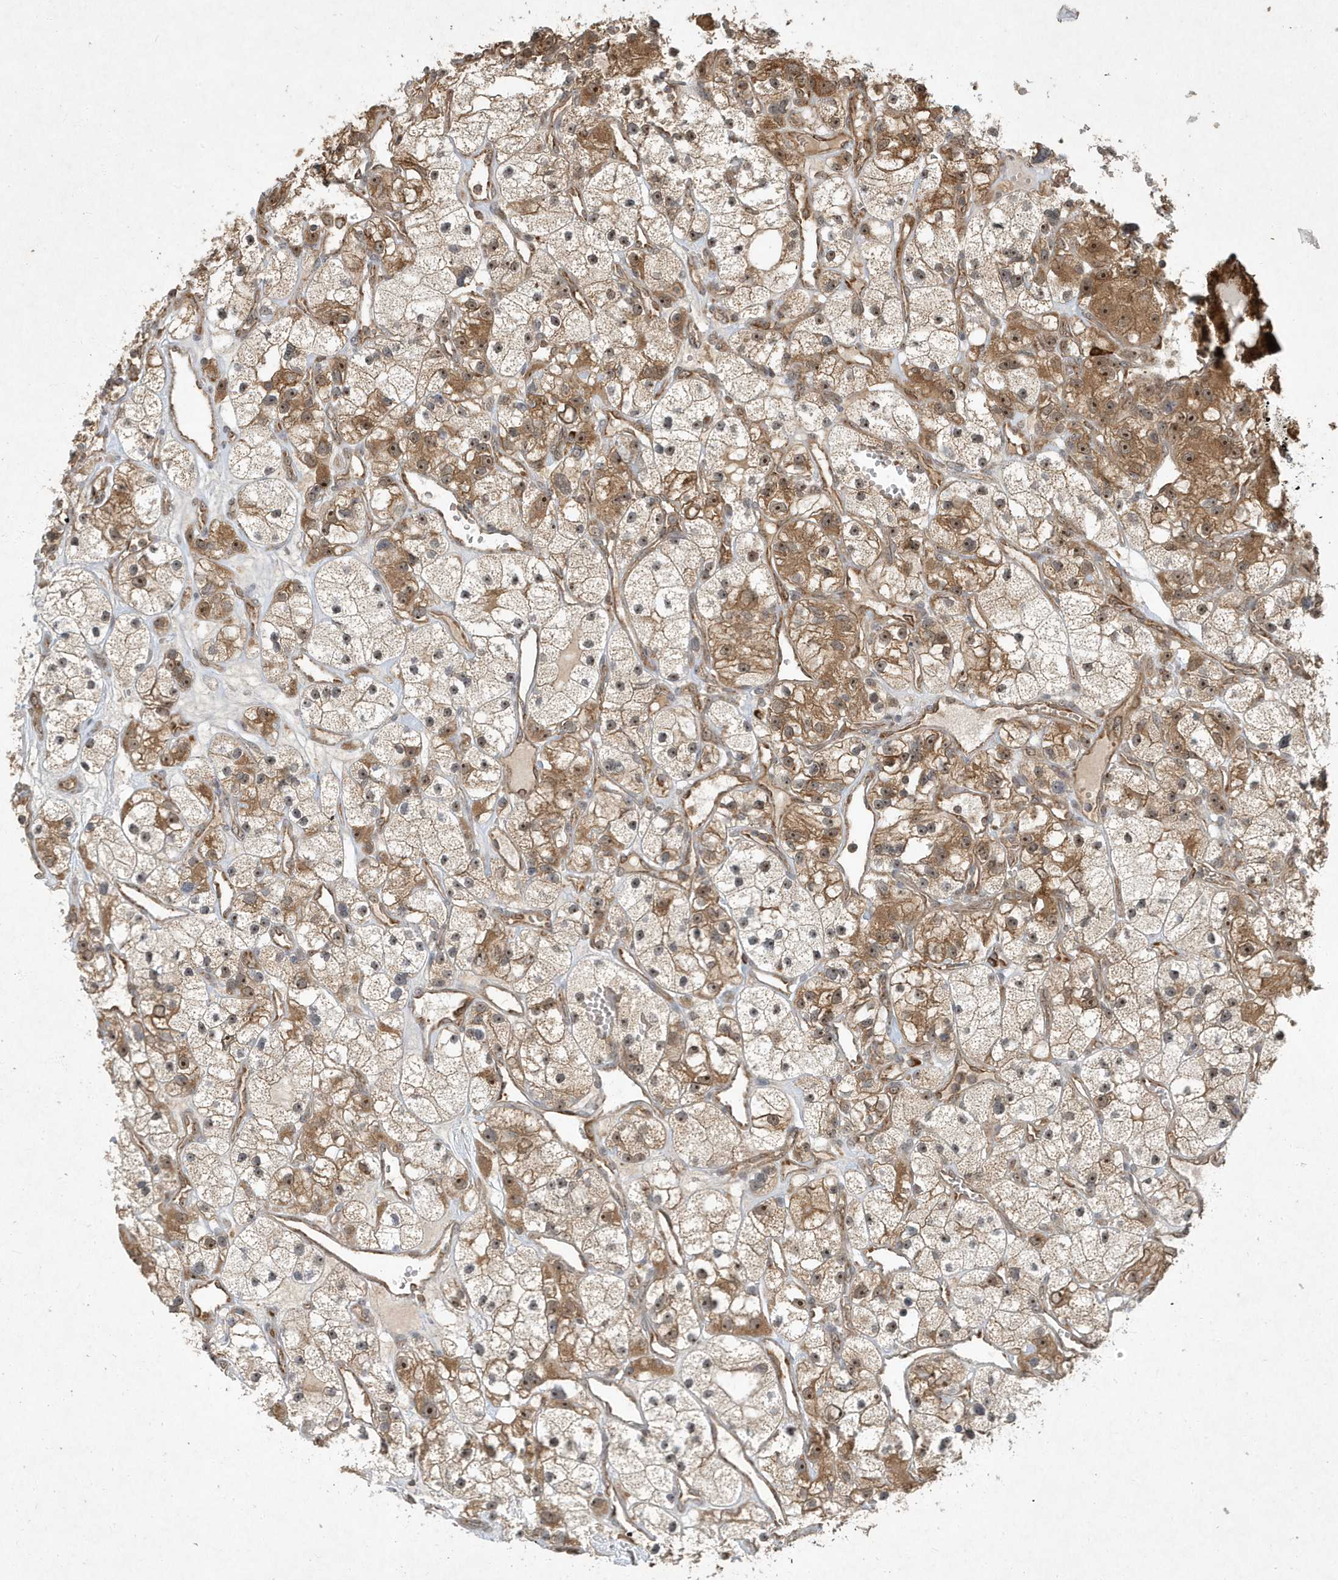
{"staining": {"intensity": "moderate", "quantity": ">75%", "location": "cytoplasmic/membranous,nuclear"}, "tissue": "renal cancer", "cell_type": "Tumor cells", "image_type": "cancer", "snomed": [{"axis": "morphology", "description": "Adenocarcinoma, NOS"}, {"axis": "topography", "description": "Kidney"}], "caption": "The histopathology image reveals staining of renal cancer (adenocarcinoma), revealing moderate cytoplasmic/membranous and nuclear protein expression (brown color) within tumor cells.", "gene": "ABCB9", "patient": {"sex": "female", "age": 57}}